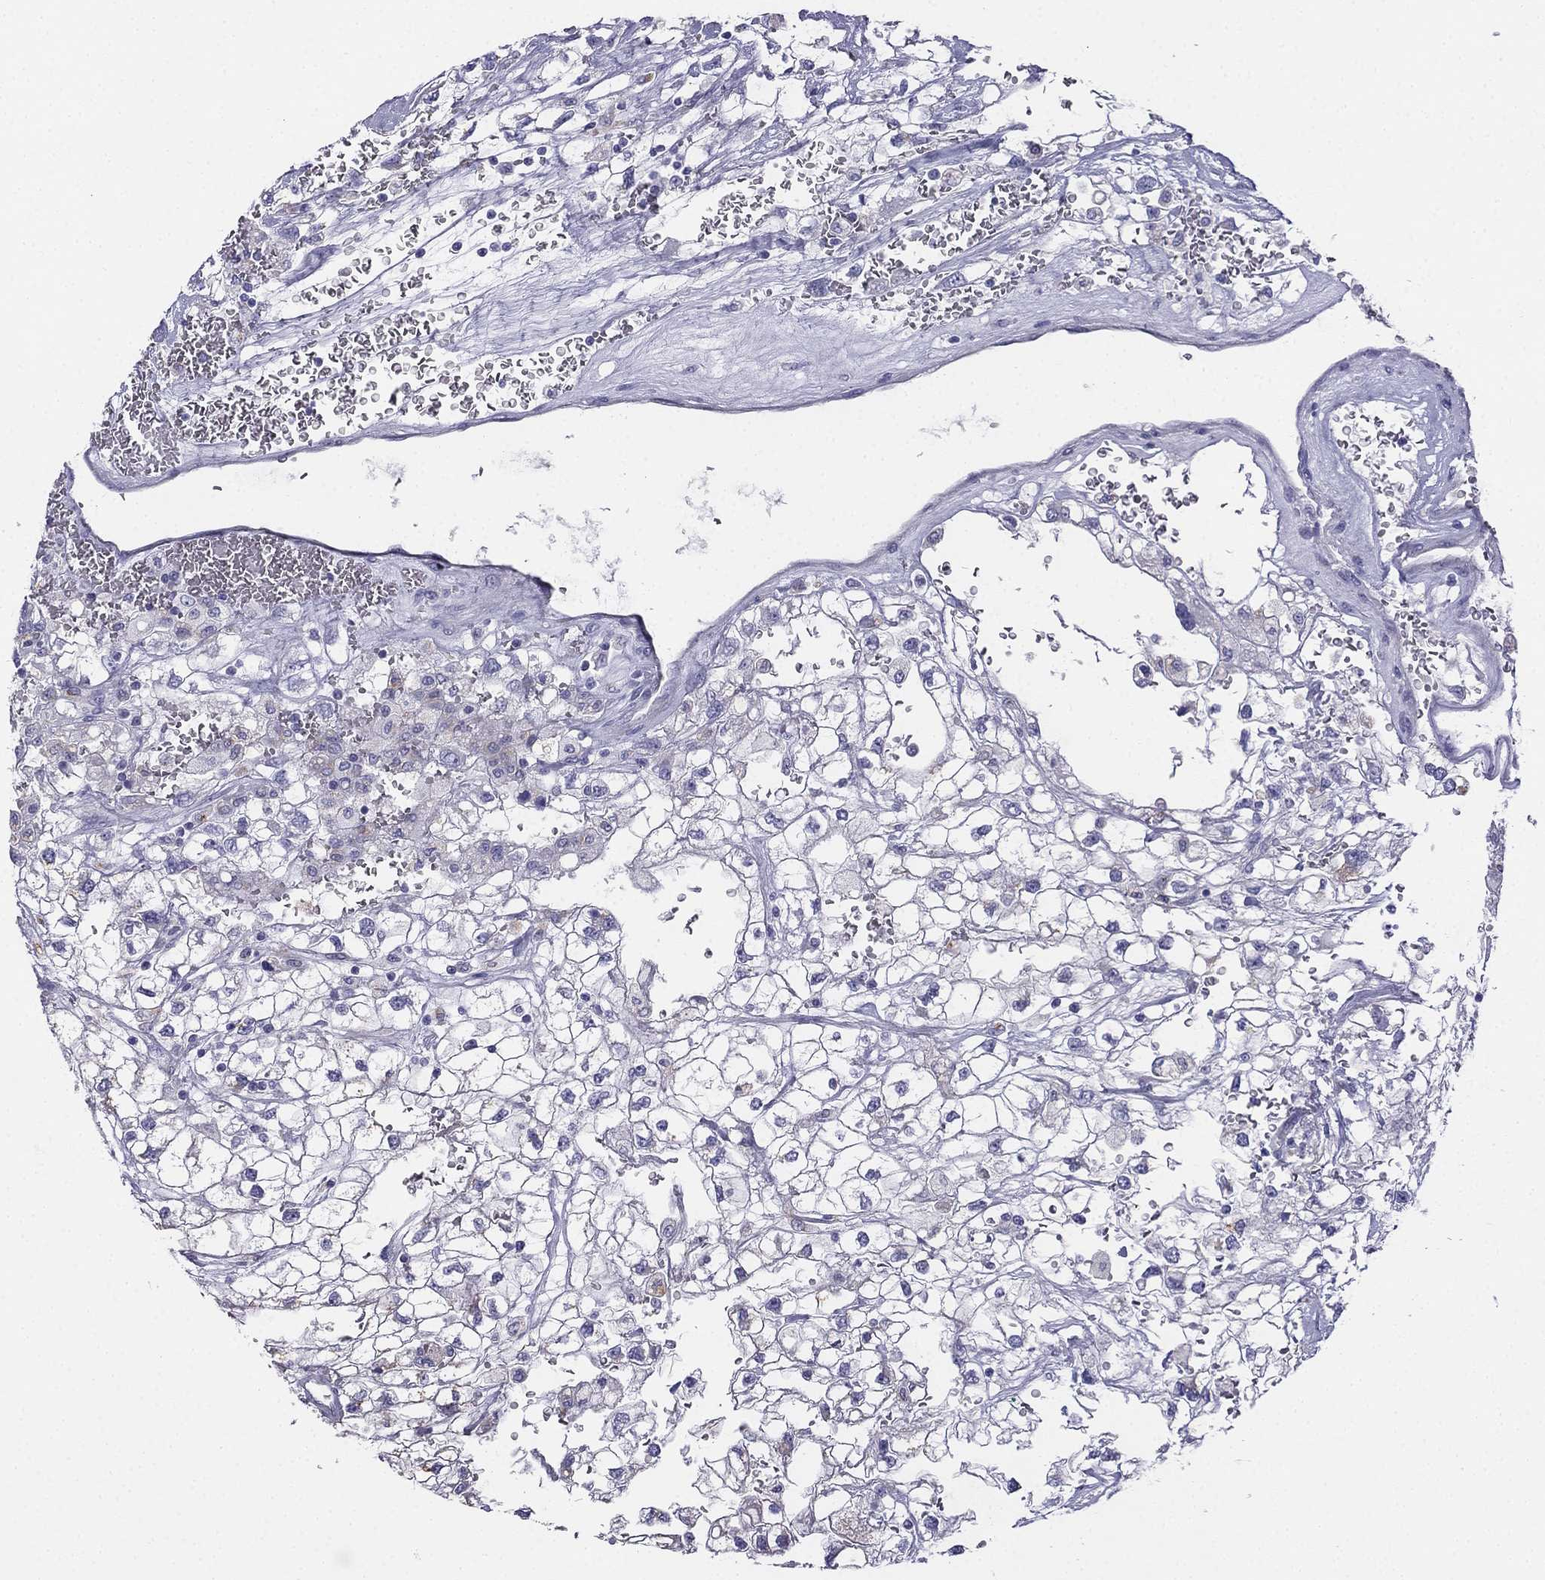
{"staining": {"intensity": "negative", "quantity": "none", "location": "none"}, "tissue": "renal cancer", "cell_type": "Tumor cells", "image_type": "cancer", "snomed": [{"axis": "morphology", "description": "Adenocarcinoma, NOS"}, {"axis": "topography", "description": "Kidney"}], "caption": "DAB immunohistochemical staining of human adenocarcinoma (renal) shows no significant positivity in tumor cells.", "gene": "ALOXE3", "patient": {"sex": "male", "age": 59}}